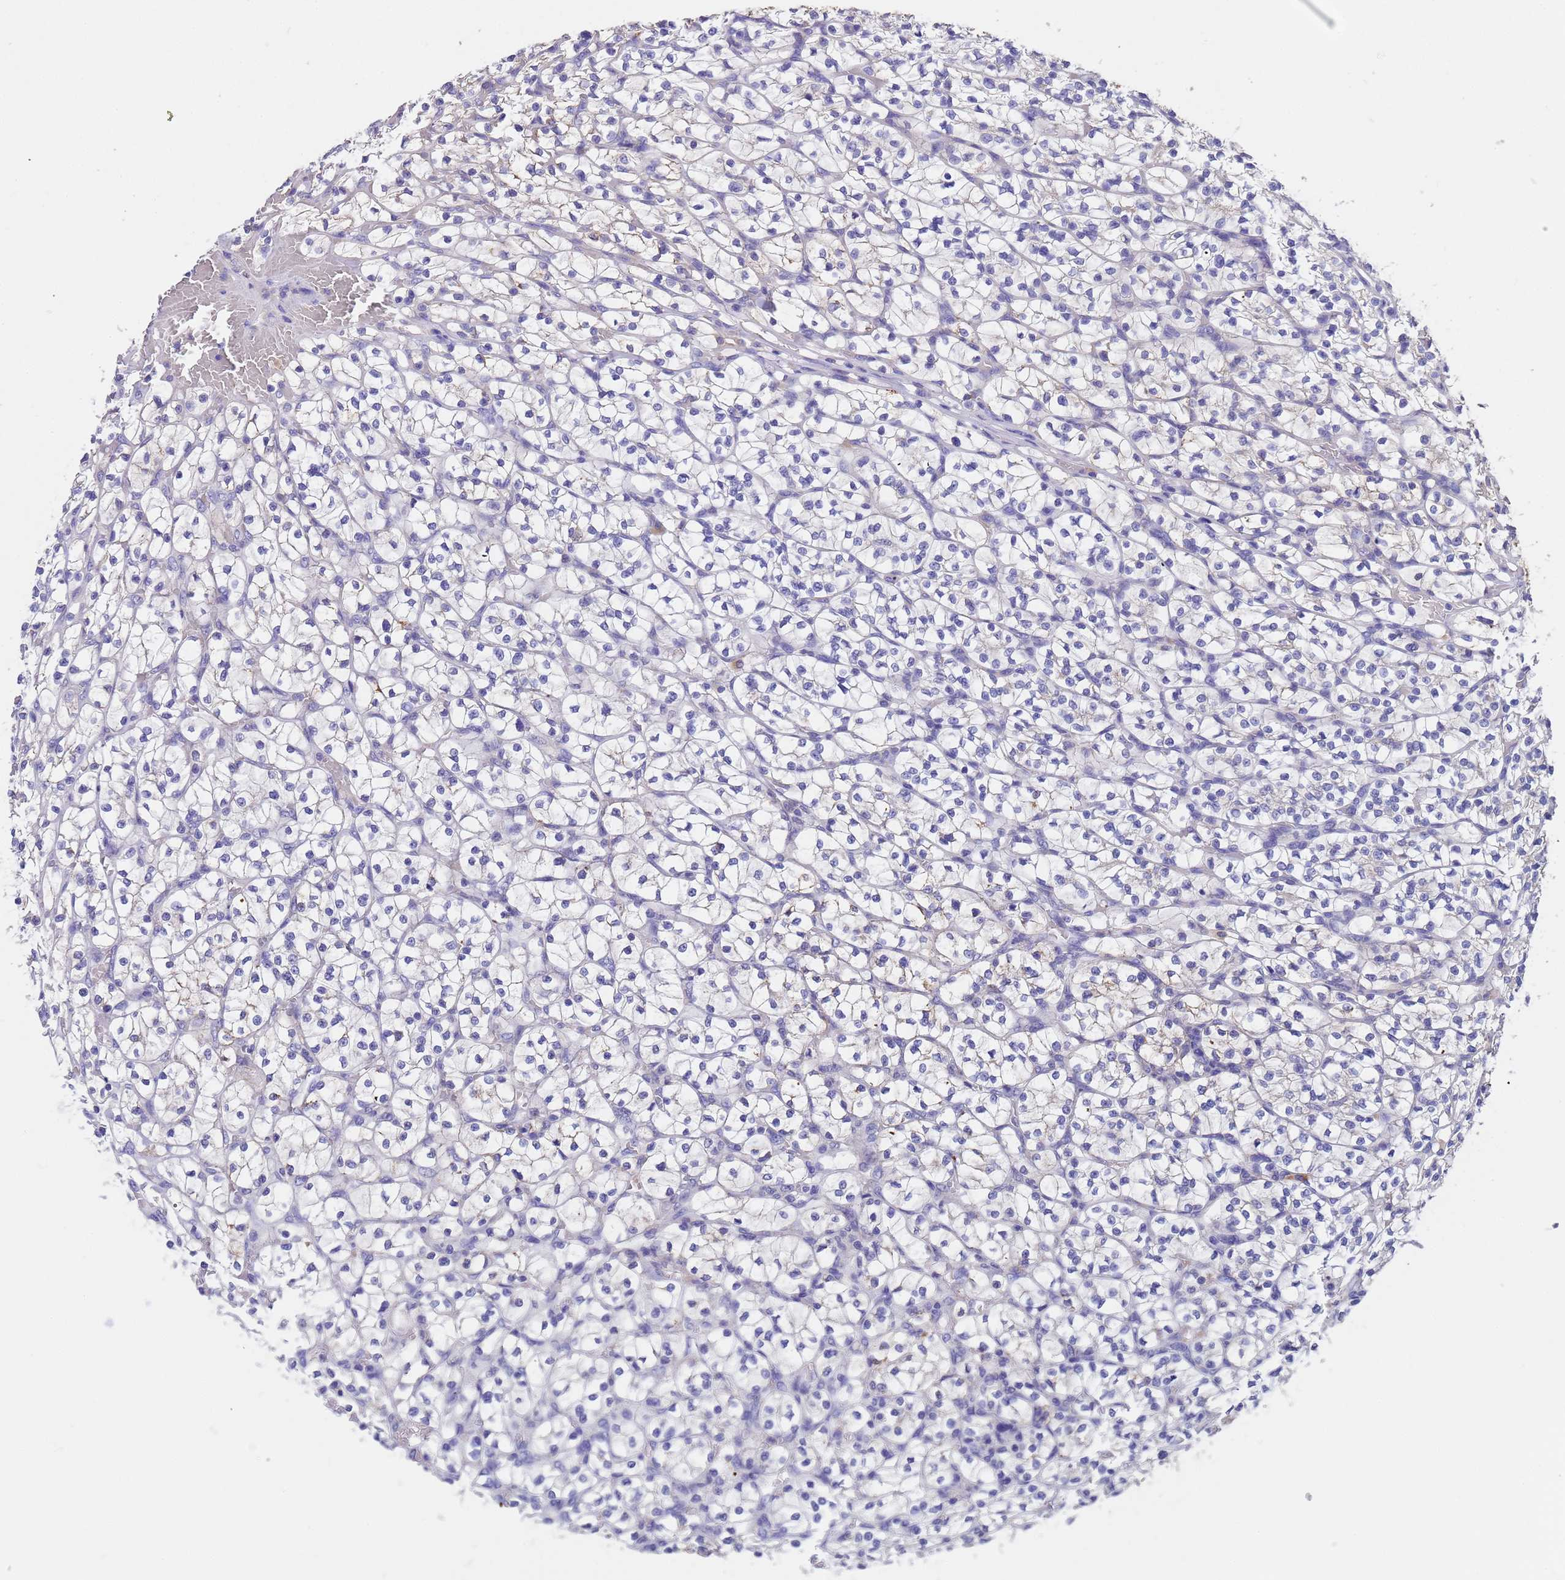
{"staining": {"intensity": "negative", "quantity": "none", "location": "none"}, "tissue": "renal cancer", "cell_type": "Tumor cells", "image_type": "cancer", "snomed": [{"axis": "morphology", "description": "Adenocarcinoma, NOS"}, {"axis": "topography", "description": "Kidney"}], "caption": "Histopathology image shows no significant protein positivity in tumor cells of renal adenocarcinoma.", "gene": "SLC24A3", "patient": {"sex": "female", "age": 64}}